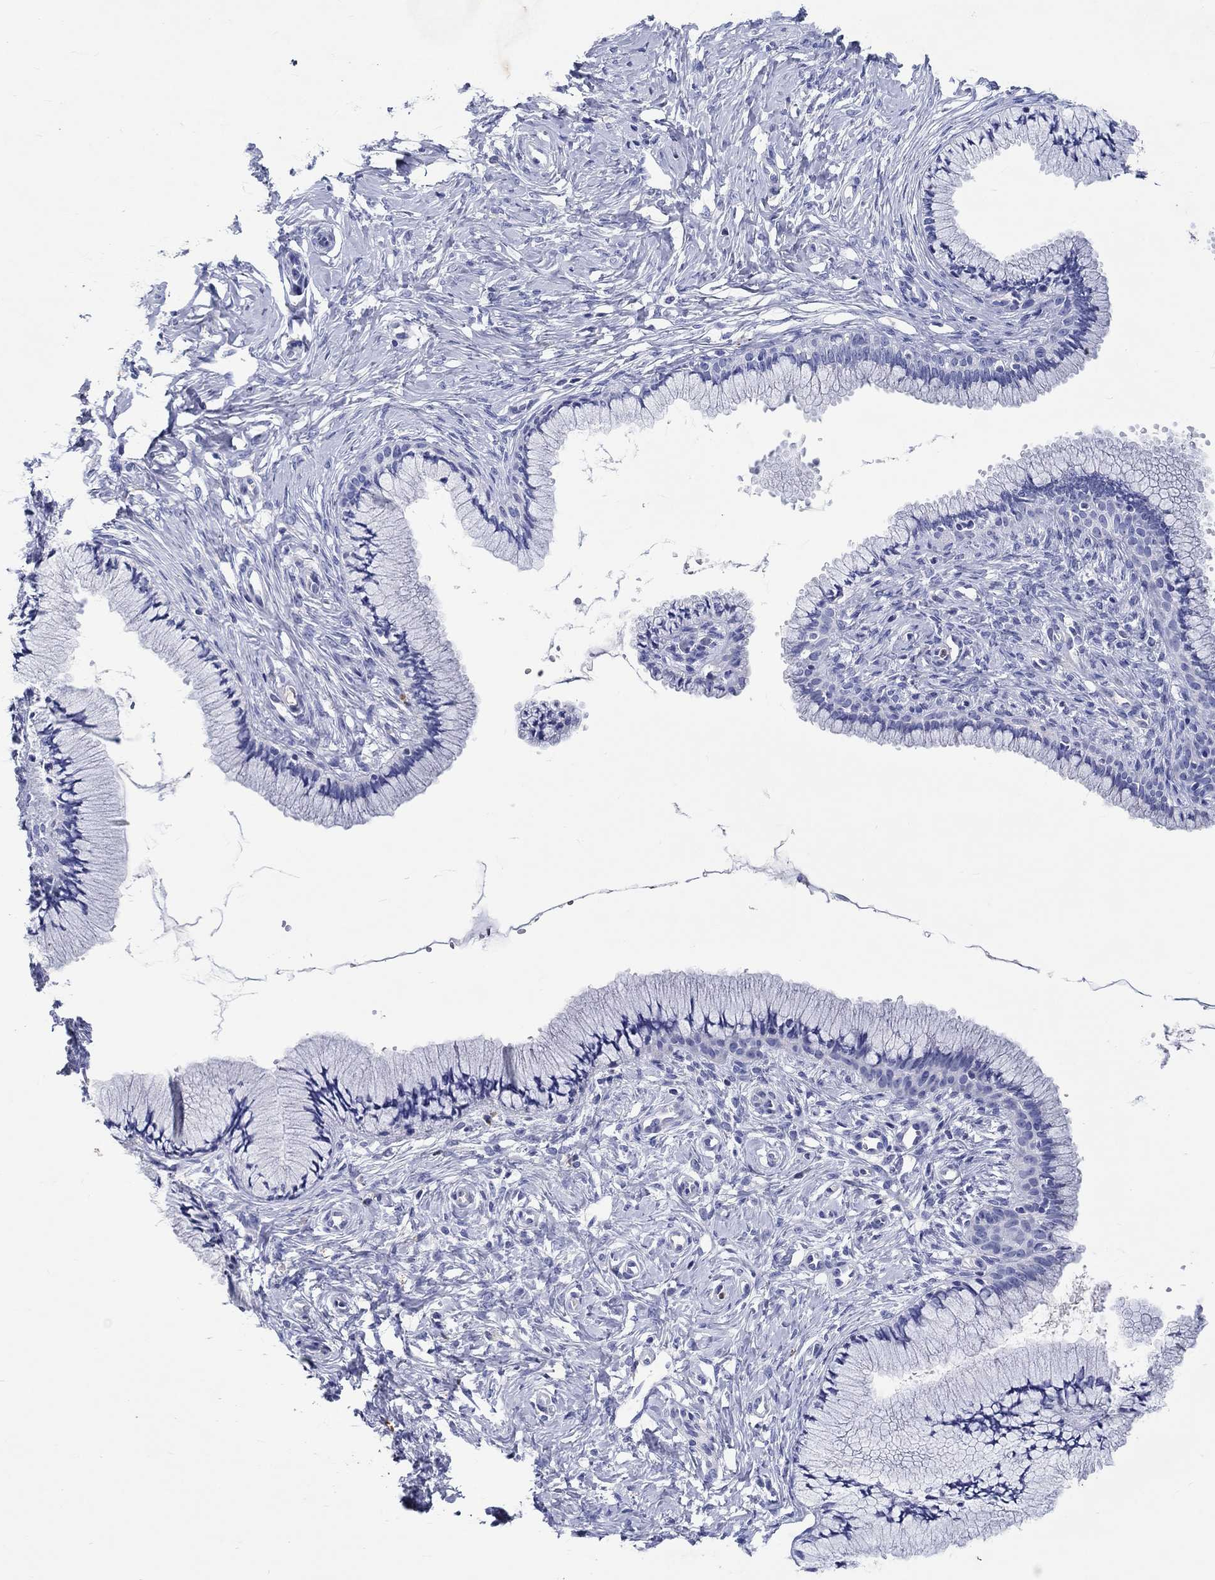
{"staining": {"intensity": "negative", "quantity": "none", "location": "none"}, "tissue": "cervix", "cell_type": "Glandular cells", "image_type": "normal", "snomed": [{"axis": "morphology", "description": "Normal tissue, NOS"}, {"axis": "topography", "description": "Cervix"}], "caption": "IHC of benign cervix shows no expression in glandular cells. The staining was performed using DAB to visualize the protein expression in brown, while the nuclei were stained in blue with hematoxylin (Magnification: 20x).", "gene": "EPX", "patient": {"sex": "female", "age": 37}}